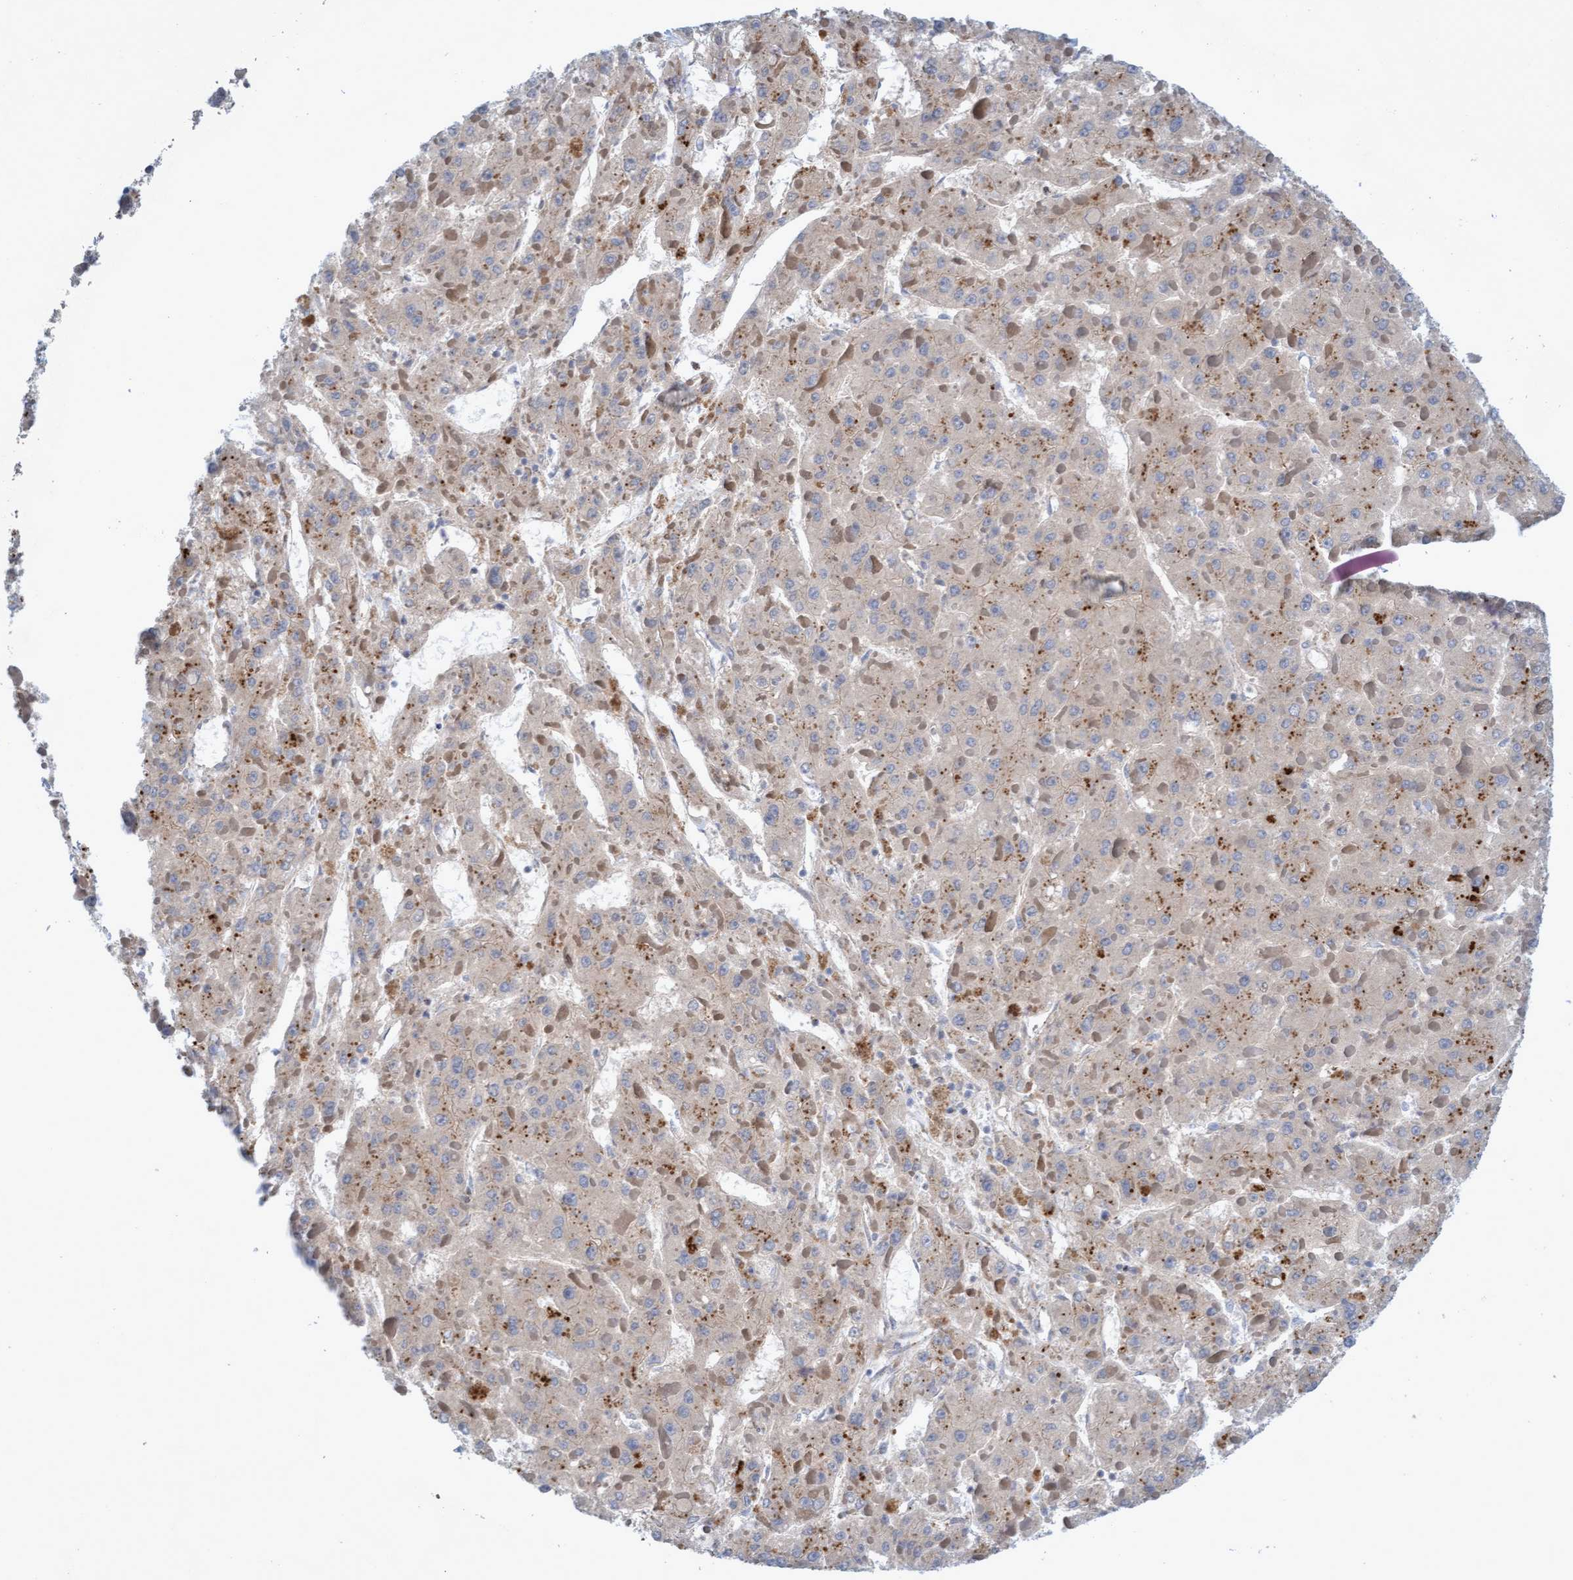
{"staining": {"intensity": "moderate", "quantity": "25%-75%", "location": "cytoplasmic/membranous"}, "tissue": "liver cancer", "cell_type": "Tumor cells", "image_type": "cancer", "snomed": [{"axis": "morphology", "description": "Carcinoma, Hepatocellular, NOS"}, {"axis": "topography", "description": "Liver"}], "caption": "This photomicrograph demonstrates liver cancer stained with immunohistochemistry to label a protein in brown. The cytoplasmic/membranous of tumor cells show moderate positivity for the protein. Nuclei are counter-stained blue.", "gene": "SGSH", "patient": {"sex": "female", "age": 73}}